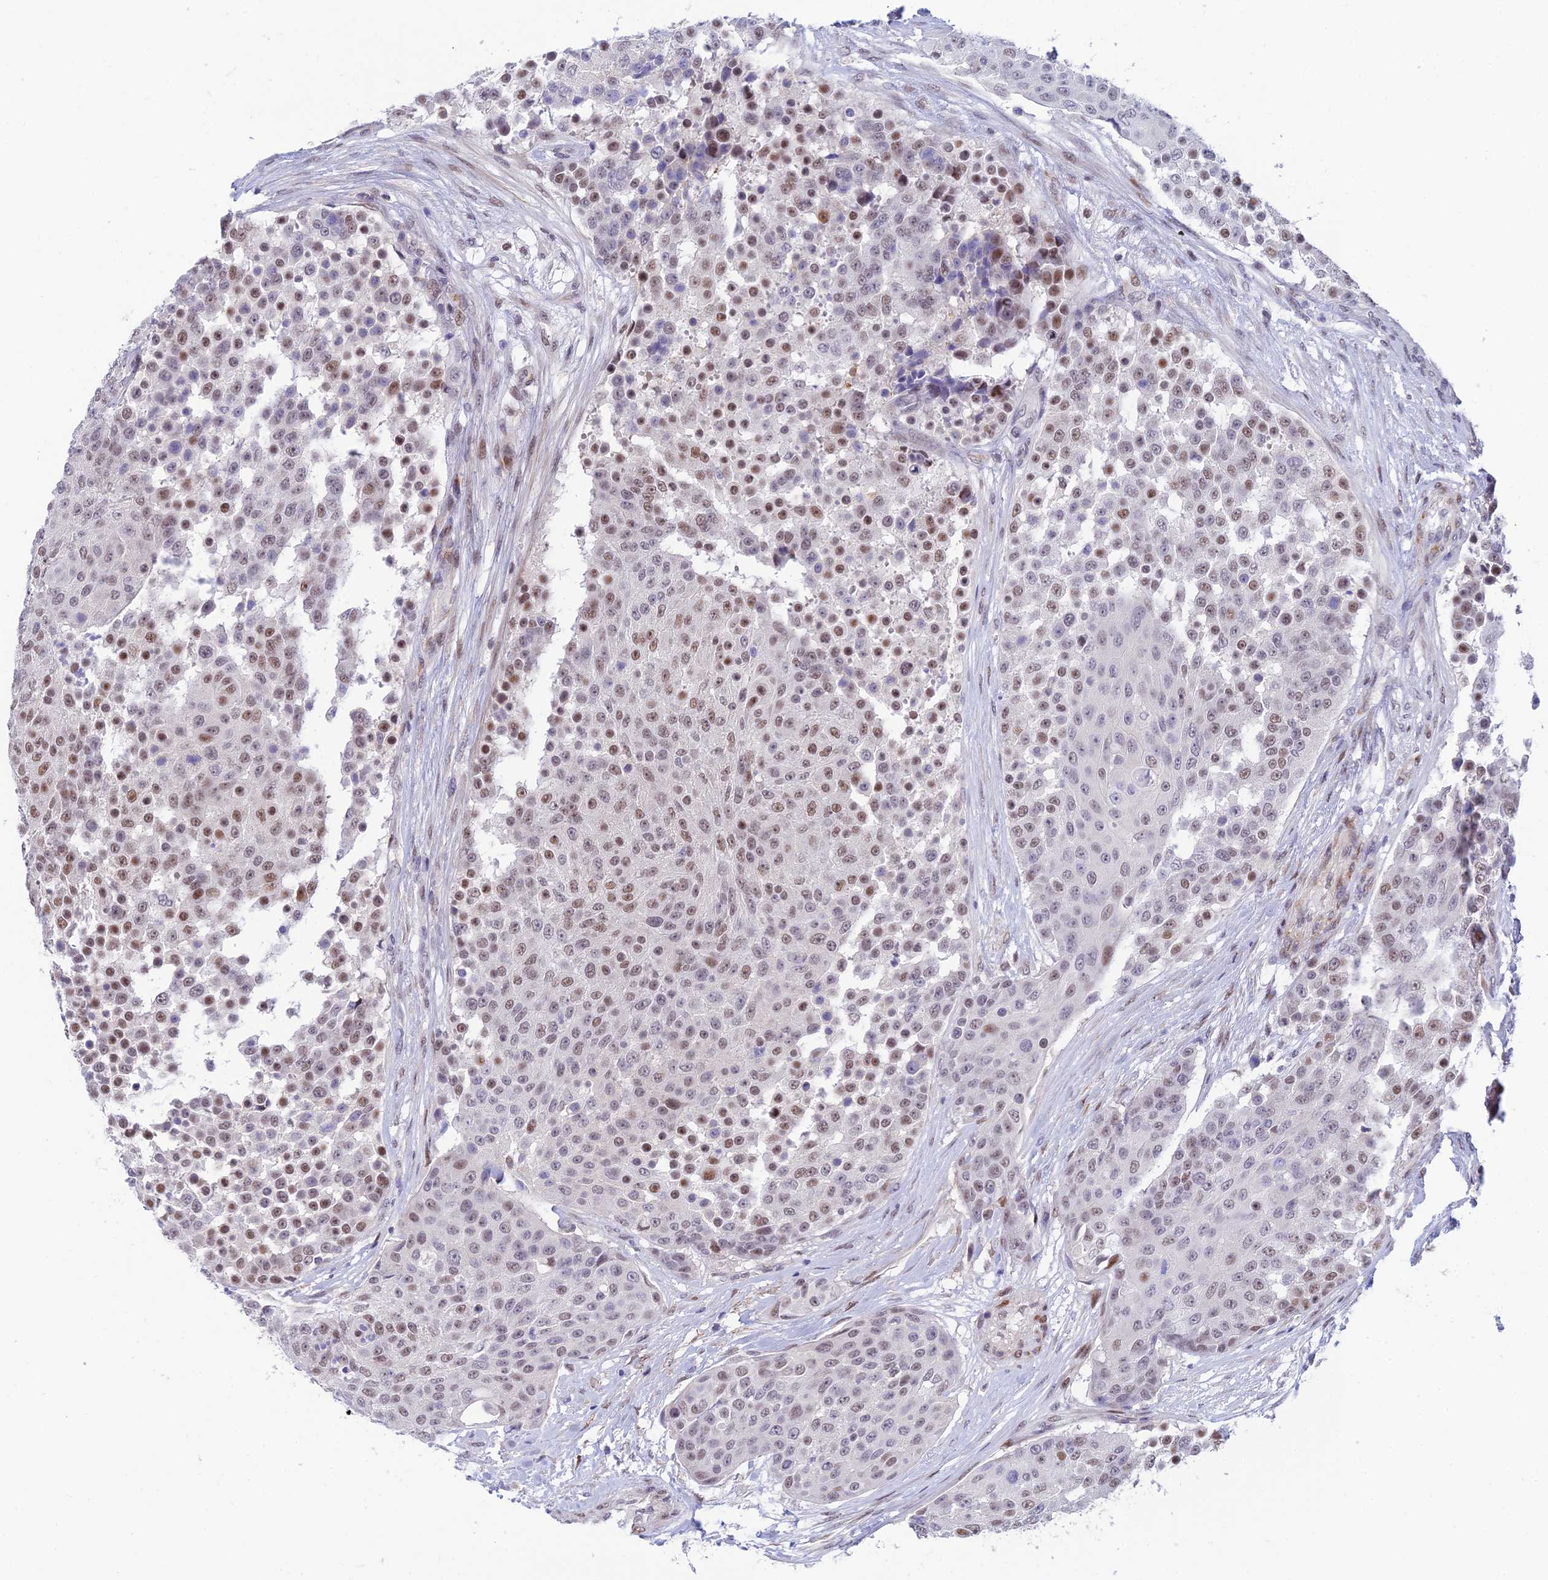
{"staining": {"intensity": "moderate", "quantity": "25%-75%", "location": "nuclear"}, "tissue": "urothelial cancer", "cell_type": "Tumor cells", "image_type": "cancer", "snomed": [{"axis": "morphology", "description": "Urothelial carcinoma, High grade"}, {"axis": "topography", "description": "Urinary bladder"}], "caption": "Protein staining reveals moderate nuclear positivity in approximately 25%-75% of tumor cells in high-grade urothelial carcinoma.", "gene": "CLK4", "patient": {"sex": "female", "age": 63}}